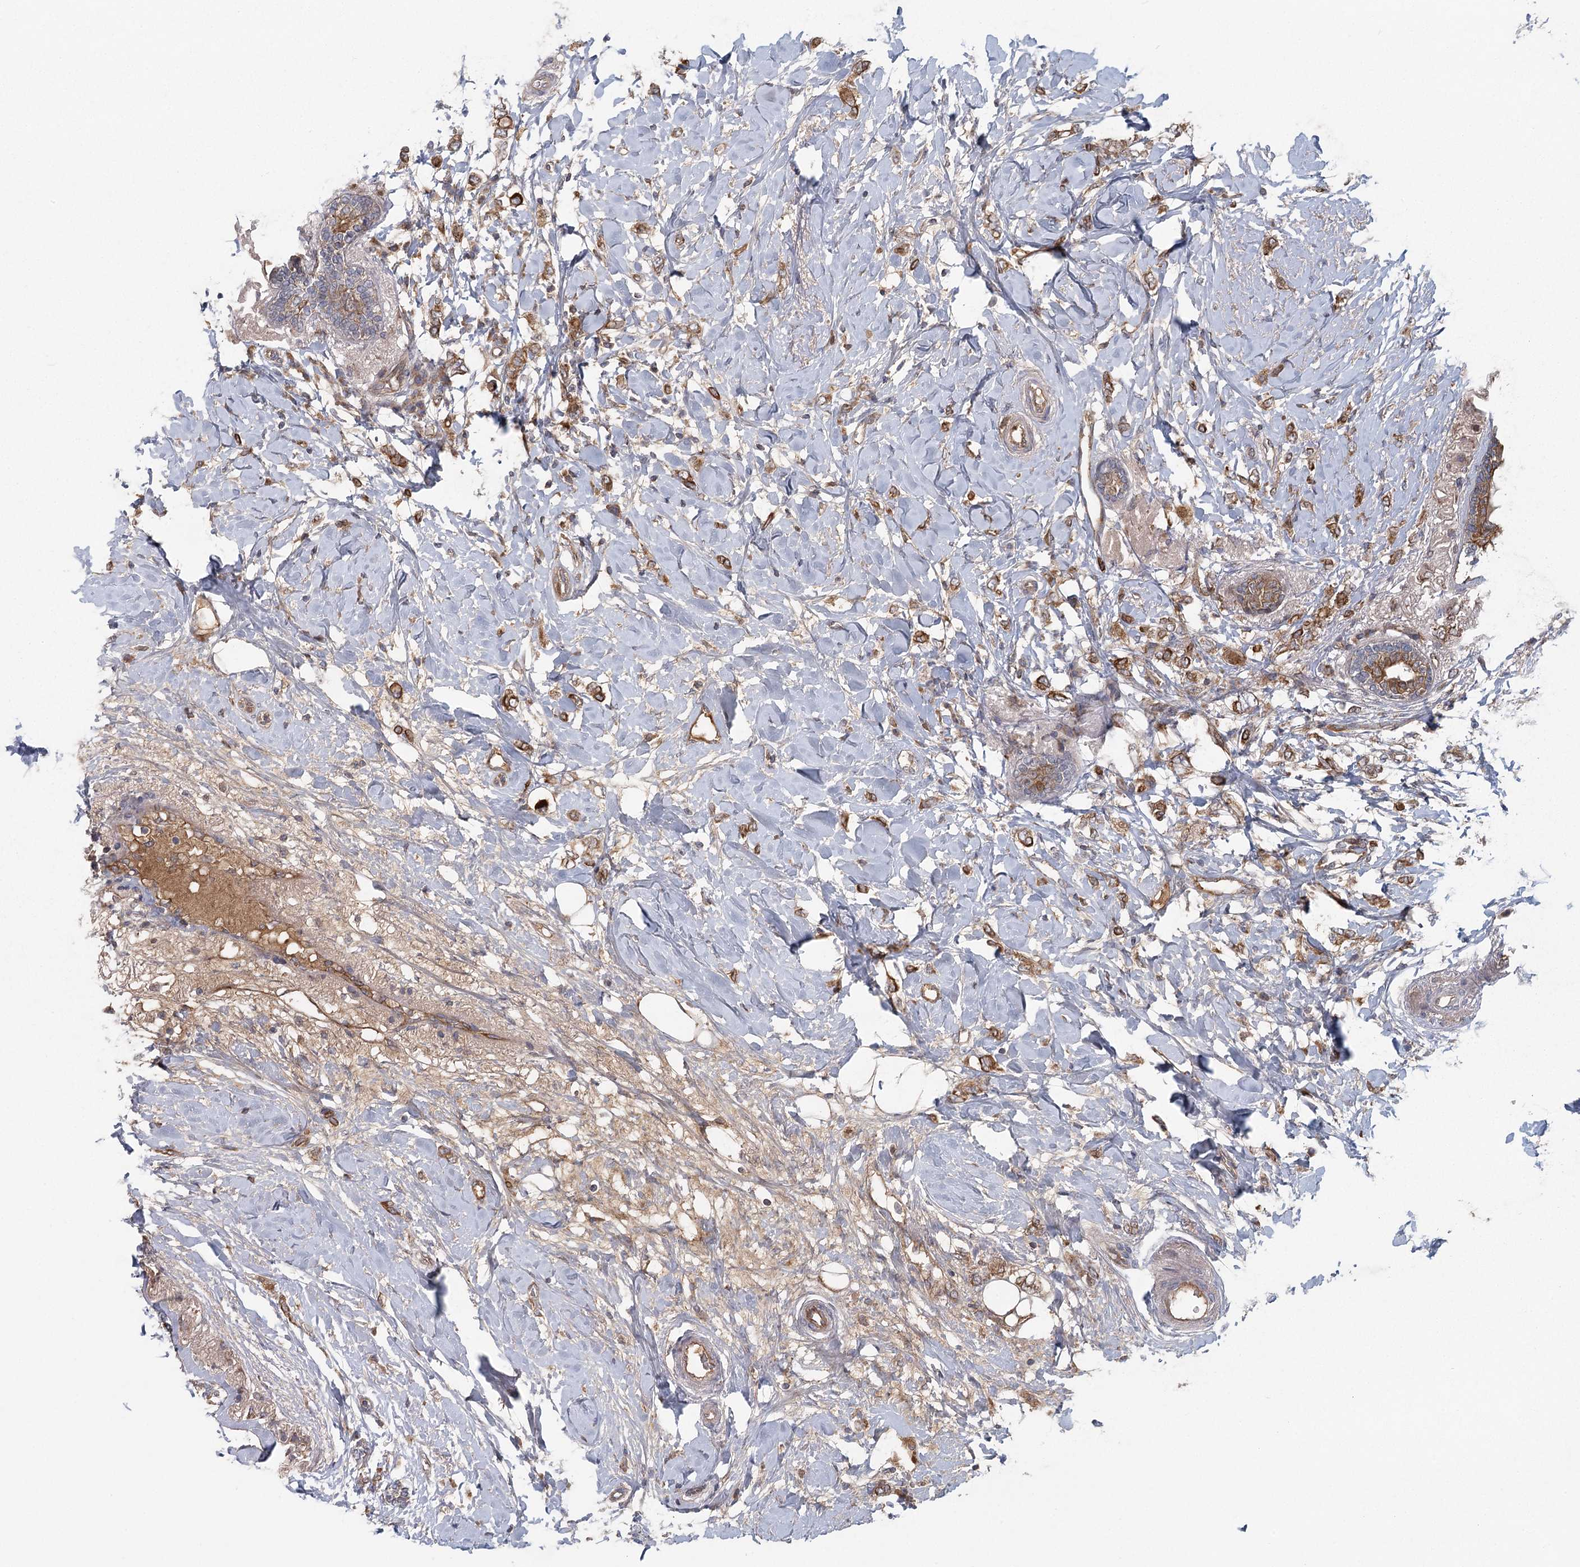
{"staining": {"intensity": "moderate", "quantity": ">75%", "location": "cytoplasmic/membranous"}, "tissue": "breast cancer", "cell_type": "Tumor cells", "image_type": "cancer", "snomed": [{"axis": "morphology", "description": "Normal tissue, NOS"}, {"axis": "morphology", "description": "Lobular carcinoma"}, {"axis": "topography", "description": "Breast"}], "caption": "The image displays immunohistochemical staining of breast lobular carcinoma. There is moderate cytoplasmic/membranous staining is identified in about >75% of tumor cells.", "gene": "LRRC14B", "patient": {"sex": "female", "age": 47}}